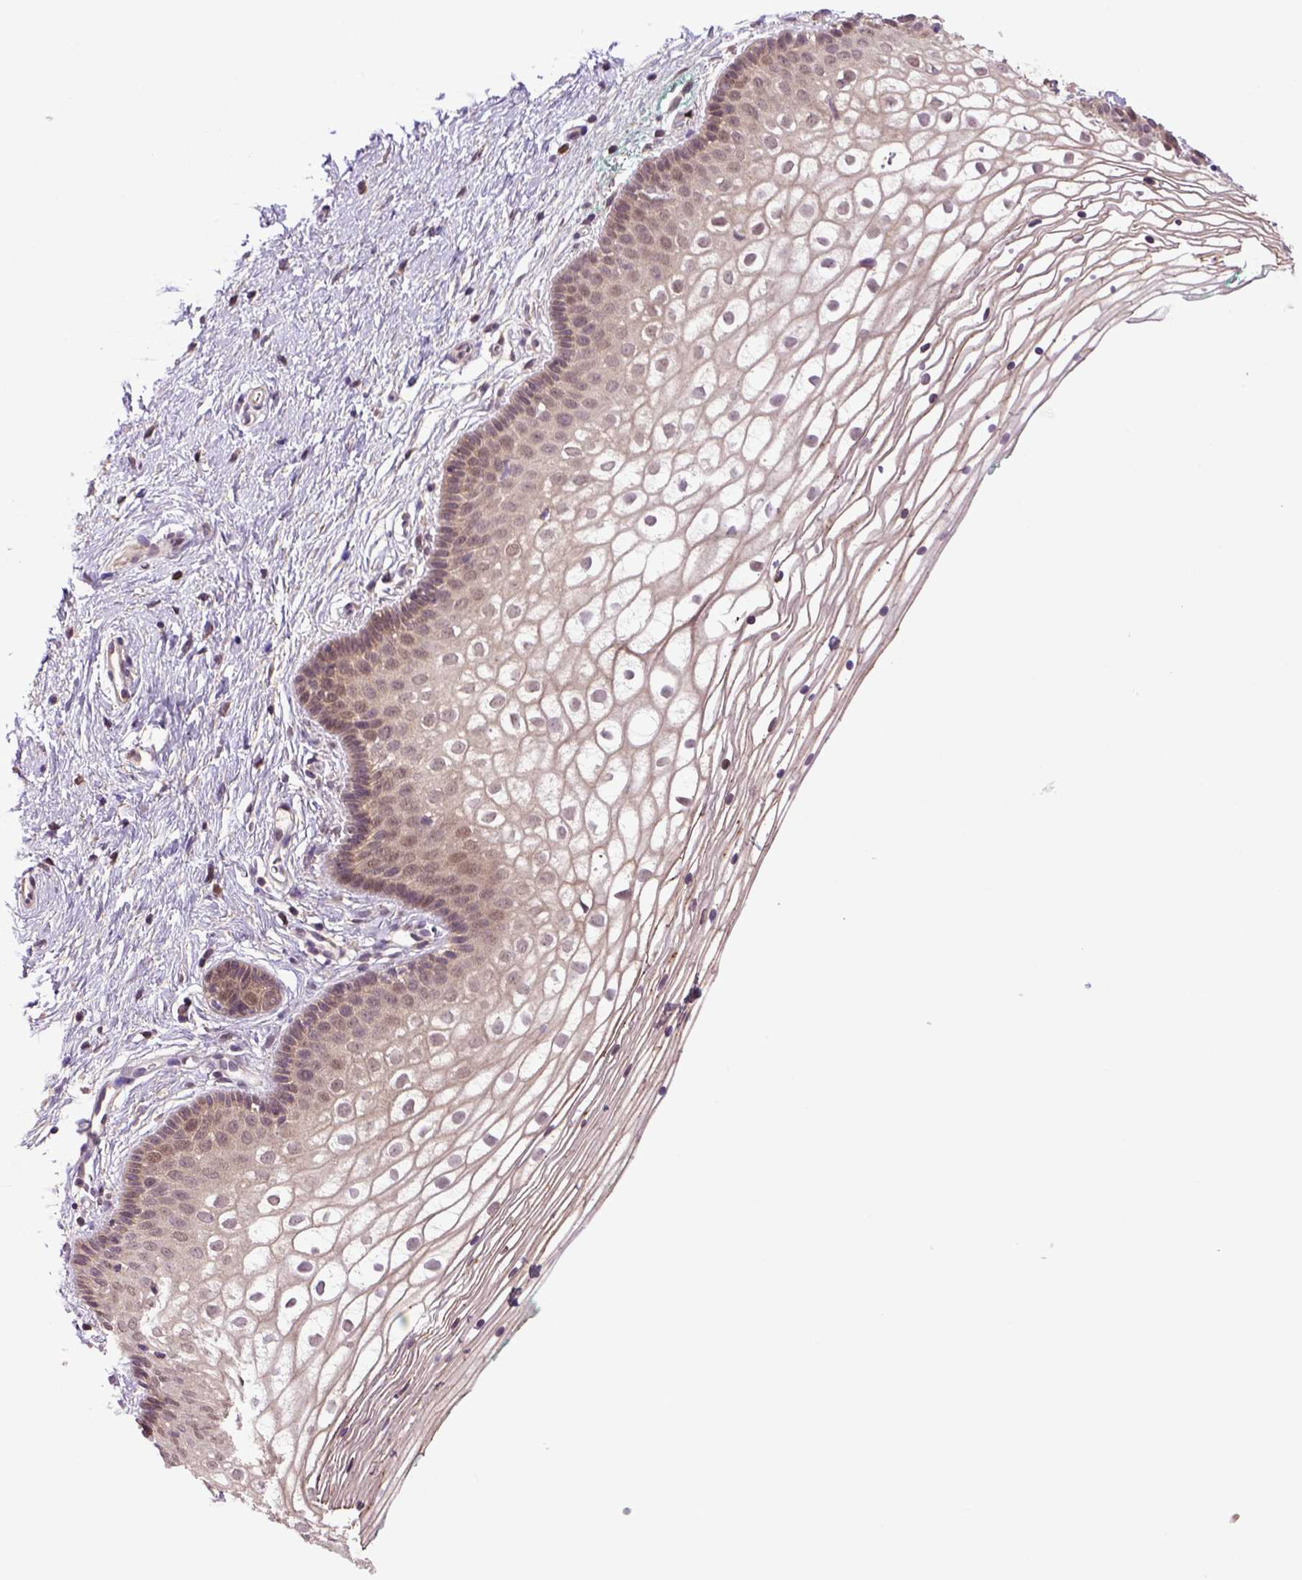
{"staining": {"intensity": "moderate", "quantity": "<25%", "location": "cytoplasmic/membranous"}, "tissue": "vagina", "cell_type": "Squamous epithelial cells", "image_type": "normal", "snomed": [{"axis": "morphology", "description": "Normal tissue, NOS"}, {"axis": "topography", "description": "Vagina"}], "caption": "A brown stain highlights moderate cytoplasmic/membranous positivity of a protein in squamous epithelial cells of benign human vagina.", "gene": "HSPBP1", "patient": {"sex": "female", "age": 36}}